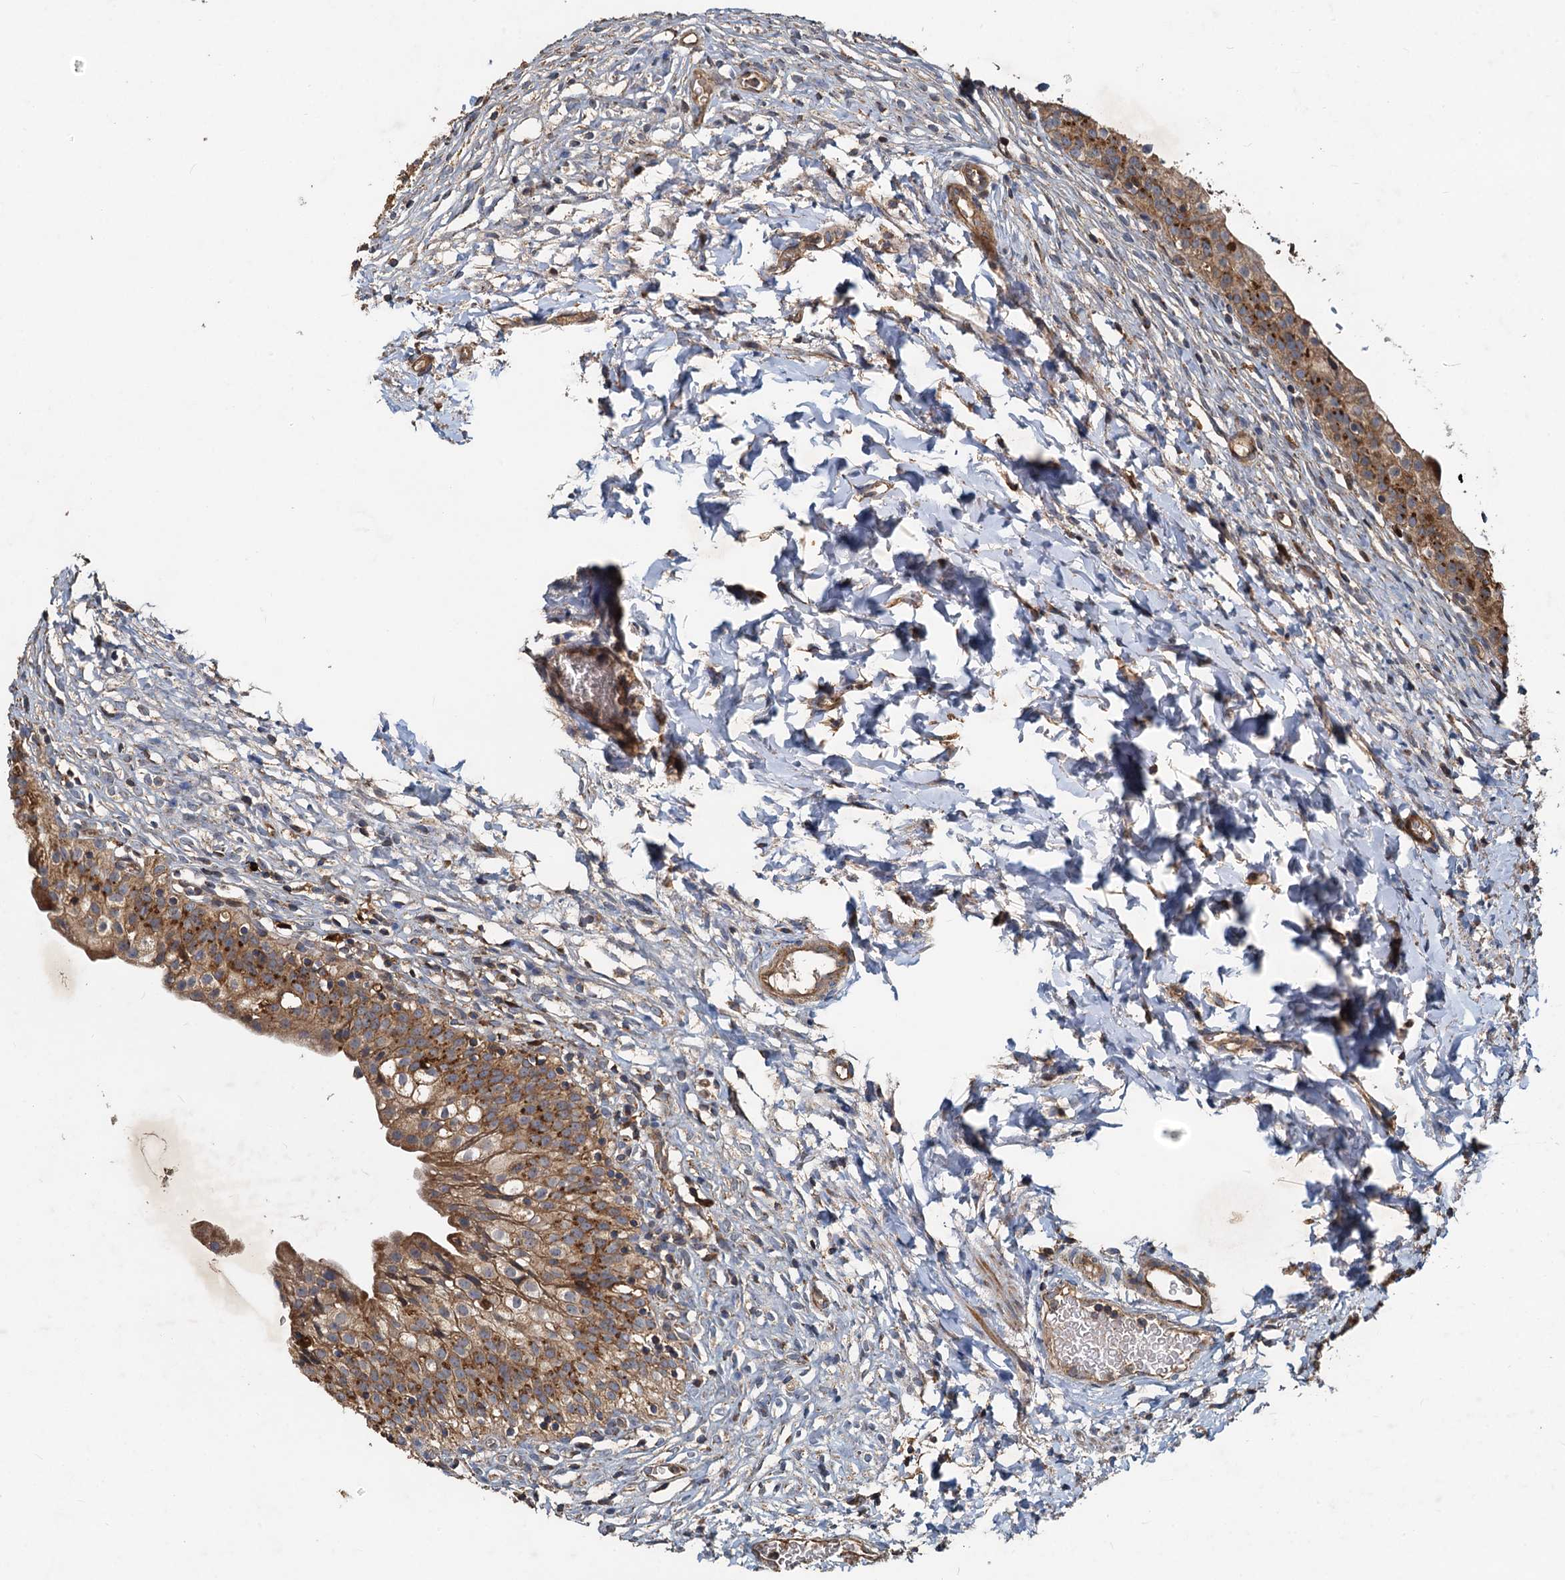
{"staining": {"intensity": "moderate", "quantity": ">75%", "location": "cytoplasmic/membranous"}, "tissue": "urinary bladder", "cell_type": "Urothelial cells", "image_type": "normal", "snomed": [{"axis": "morphology", "description": "Normal tissue, NOS"}, {"axis": "topography", "description": "Urinary bladder"}], "caption": "High-power microscopy captured an immunohistochemistry micrograph of normal urinary bladder, revealing moderate cytoplasmic/membranous positivity in approximately >75% of urothelial cells.", "gene": "SDS", "patient": {"sex": "male", "age": 55}}